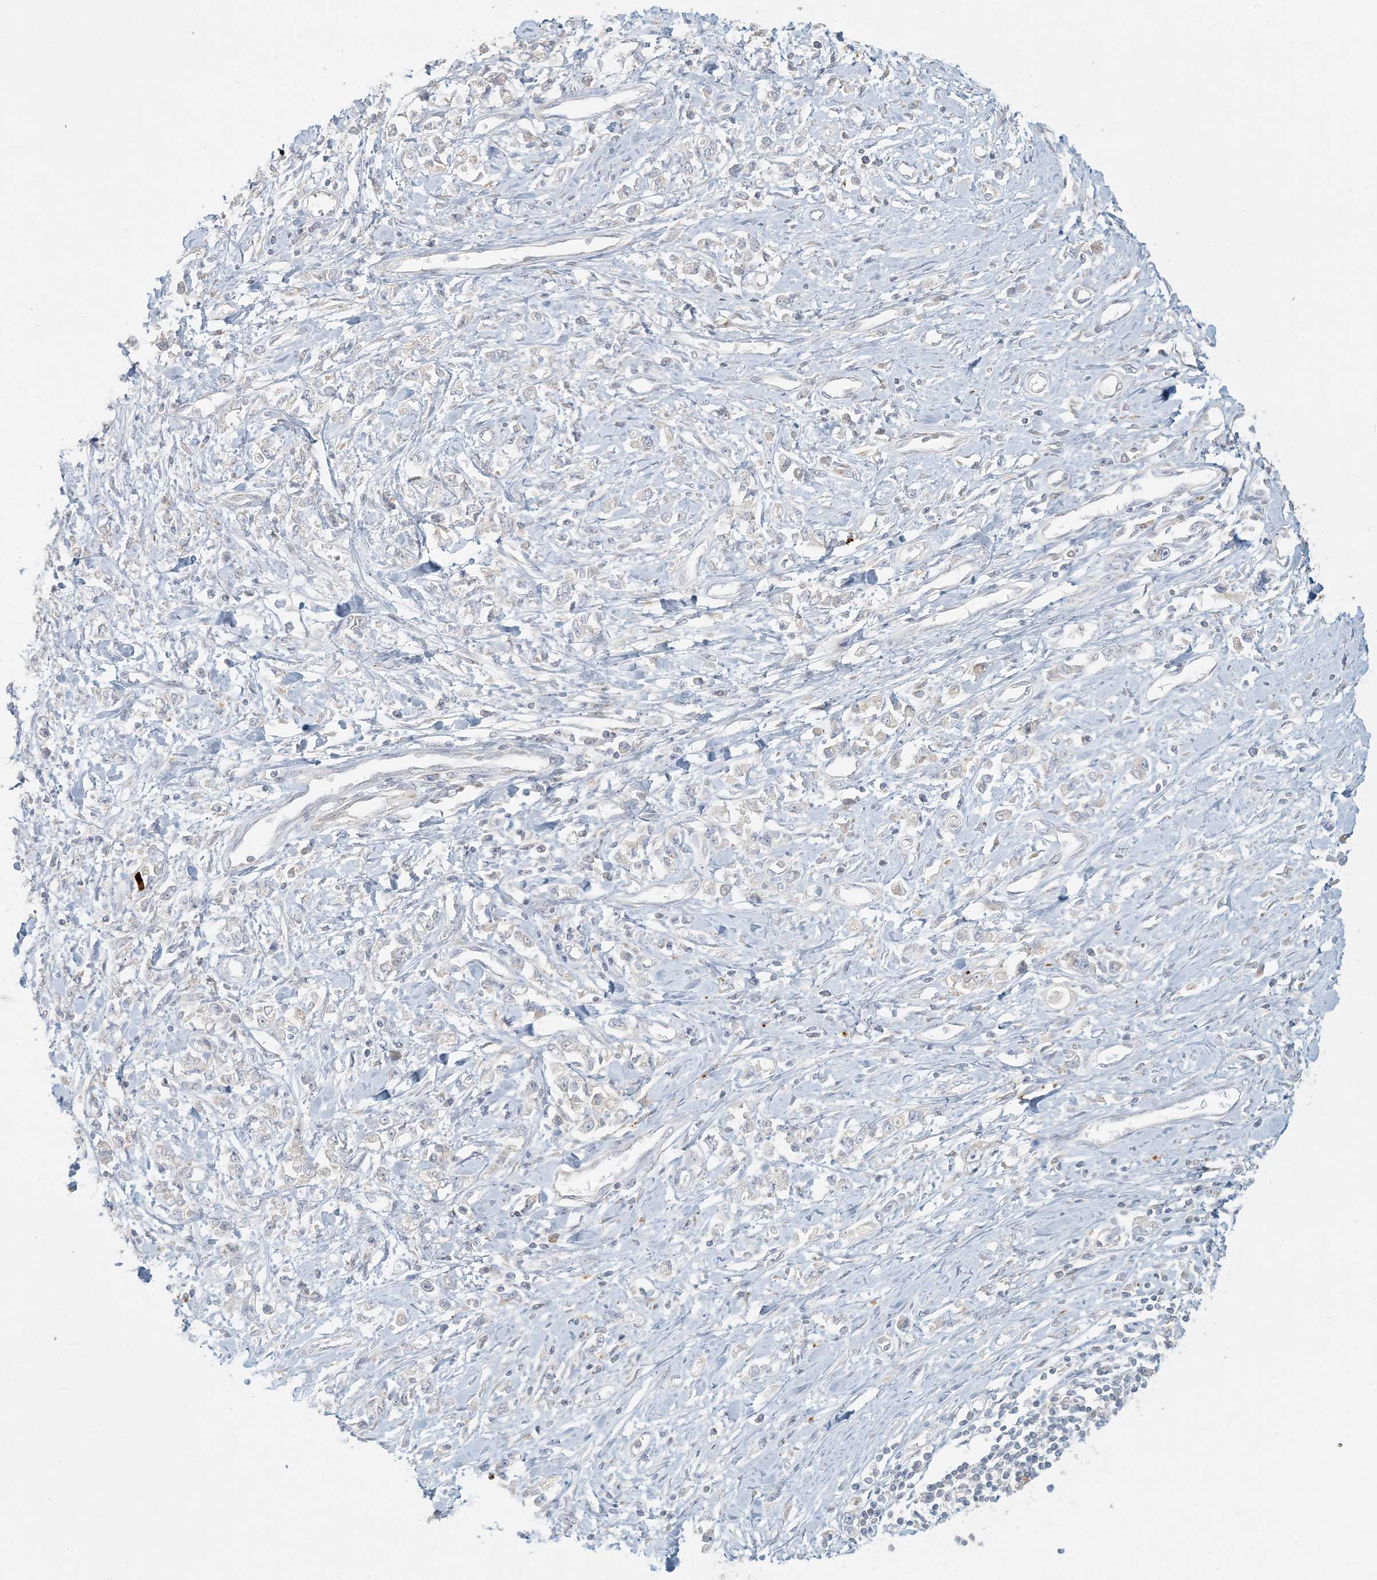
{"staining": {"intensity": "negative", "quantity": "none", "location": "none"}, "tissue": "stomach cancer", "cell_type": "Tumor cells", "image_type": "cancer", "snomed": [{"axis": "morphology", "description": "Adenocarcinoma, NOS"}, {"axis": "topography", "description": "Stomach"}], "caption": "DAB immunohistochemical staining of stomach cancer reveals no significant positivity in tumor cells.", "gene": "MCAT", "patient": {"sex": "female", "age": 76}}